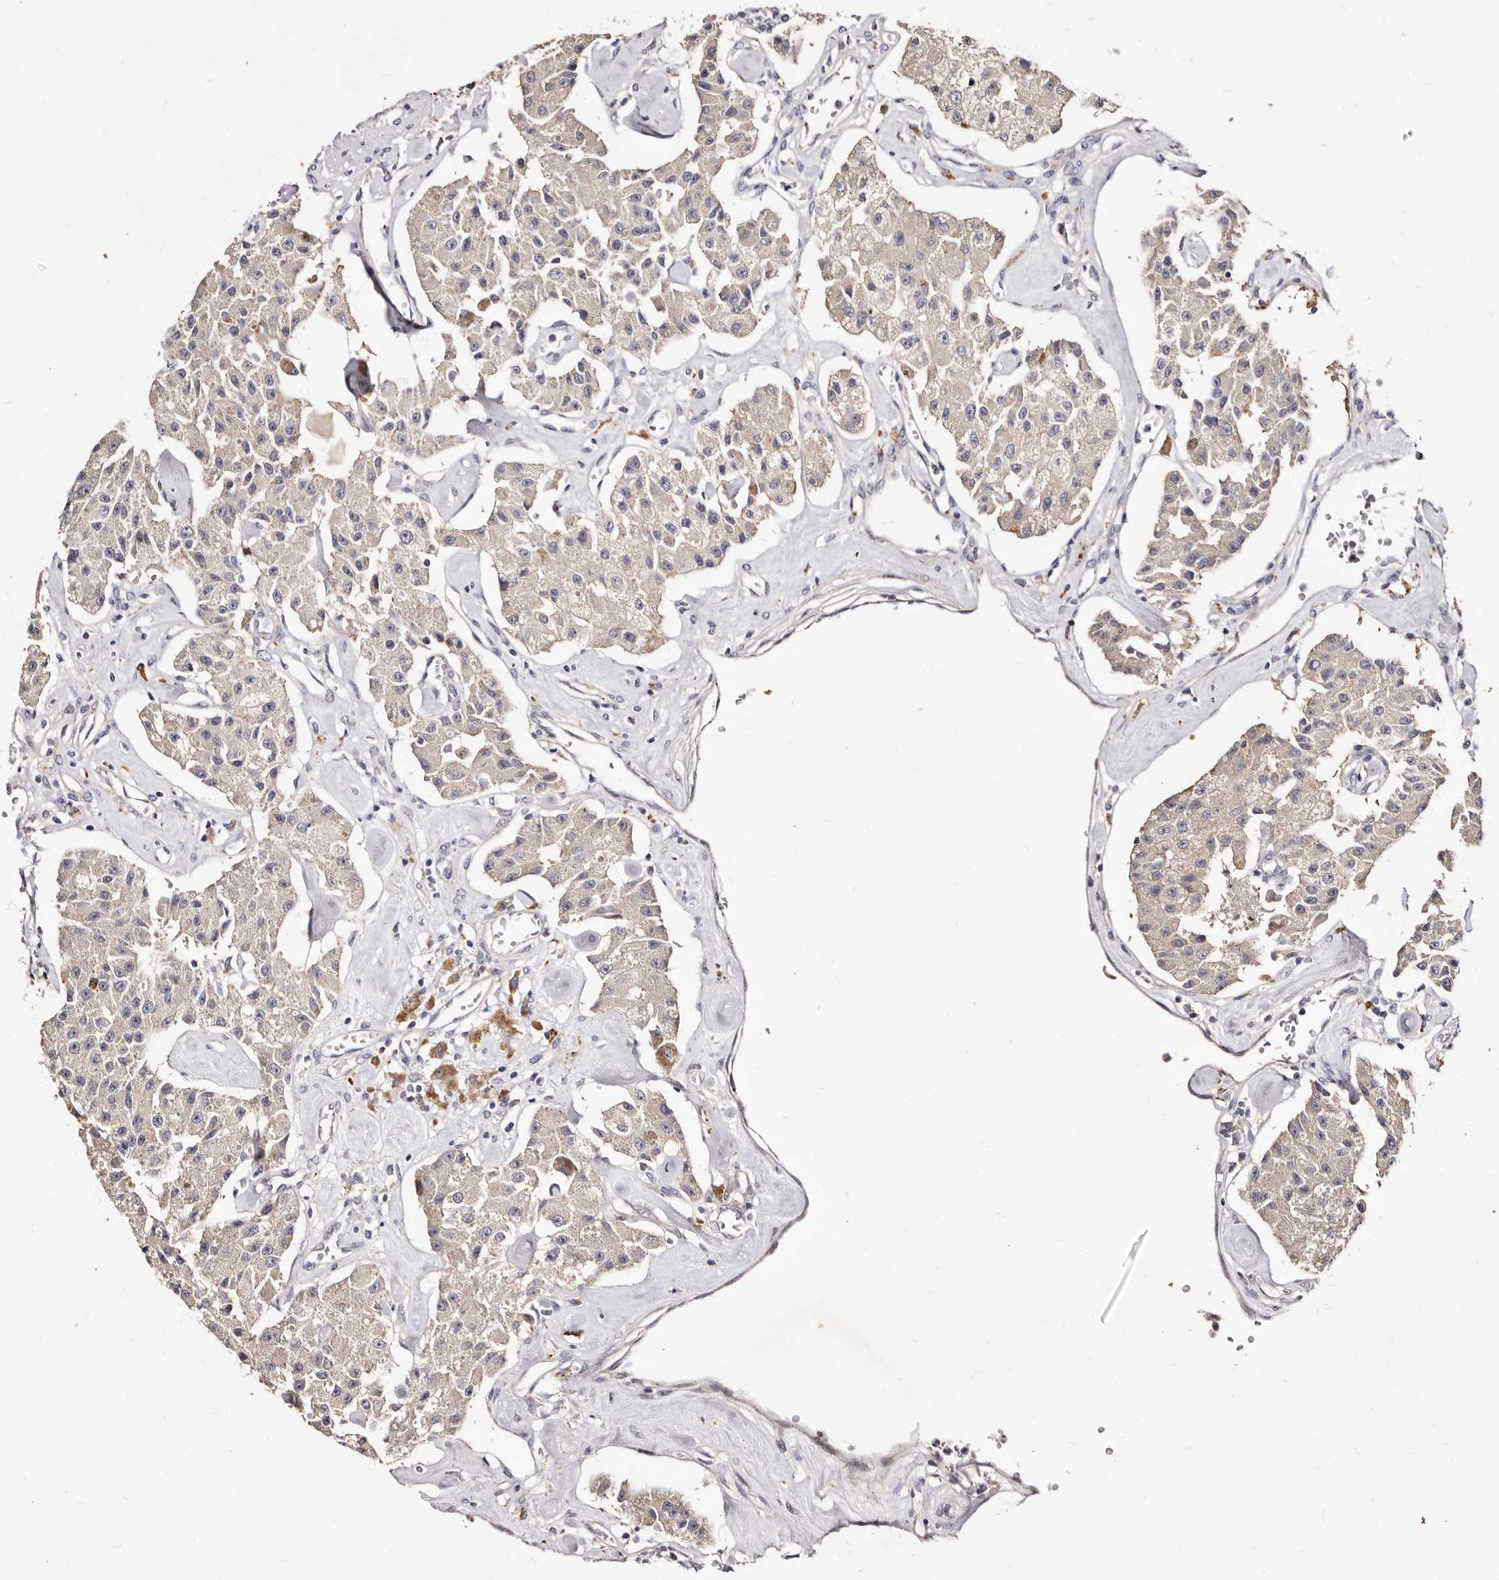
{"staining": {"intensity": "negative", "quantity": "none", "location": "none"}, "tissue": "carcinoid", "cell_type": "Tumor cells", "image_type": "cancer", "snomed": [{"axis": "morphology", "description": "Carcinoid, malignant, NOS"}, {"axis": "topography", "description": "Pancreas"}], "caption": "The micrograph shows no staining of tumor cells in carcinoid. (Brightfield microscopy of DAB immunohistochemistry at high magnification).", "gene": "CDCA8", "patient": {"sex": "male", "age": 41}}